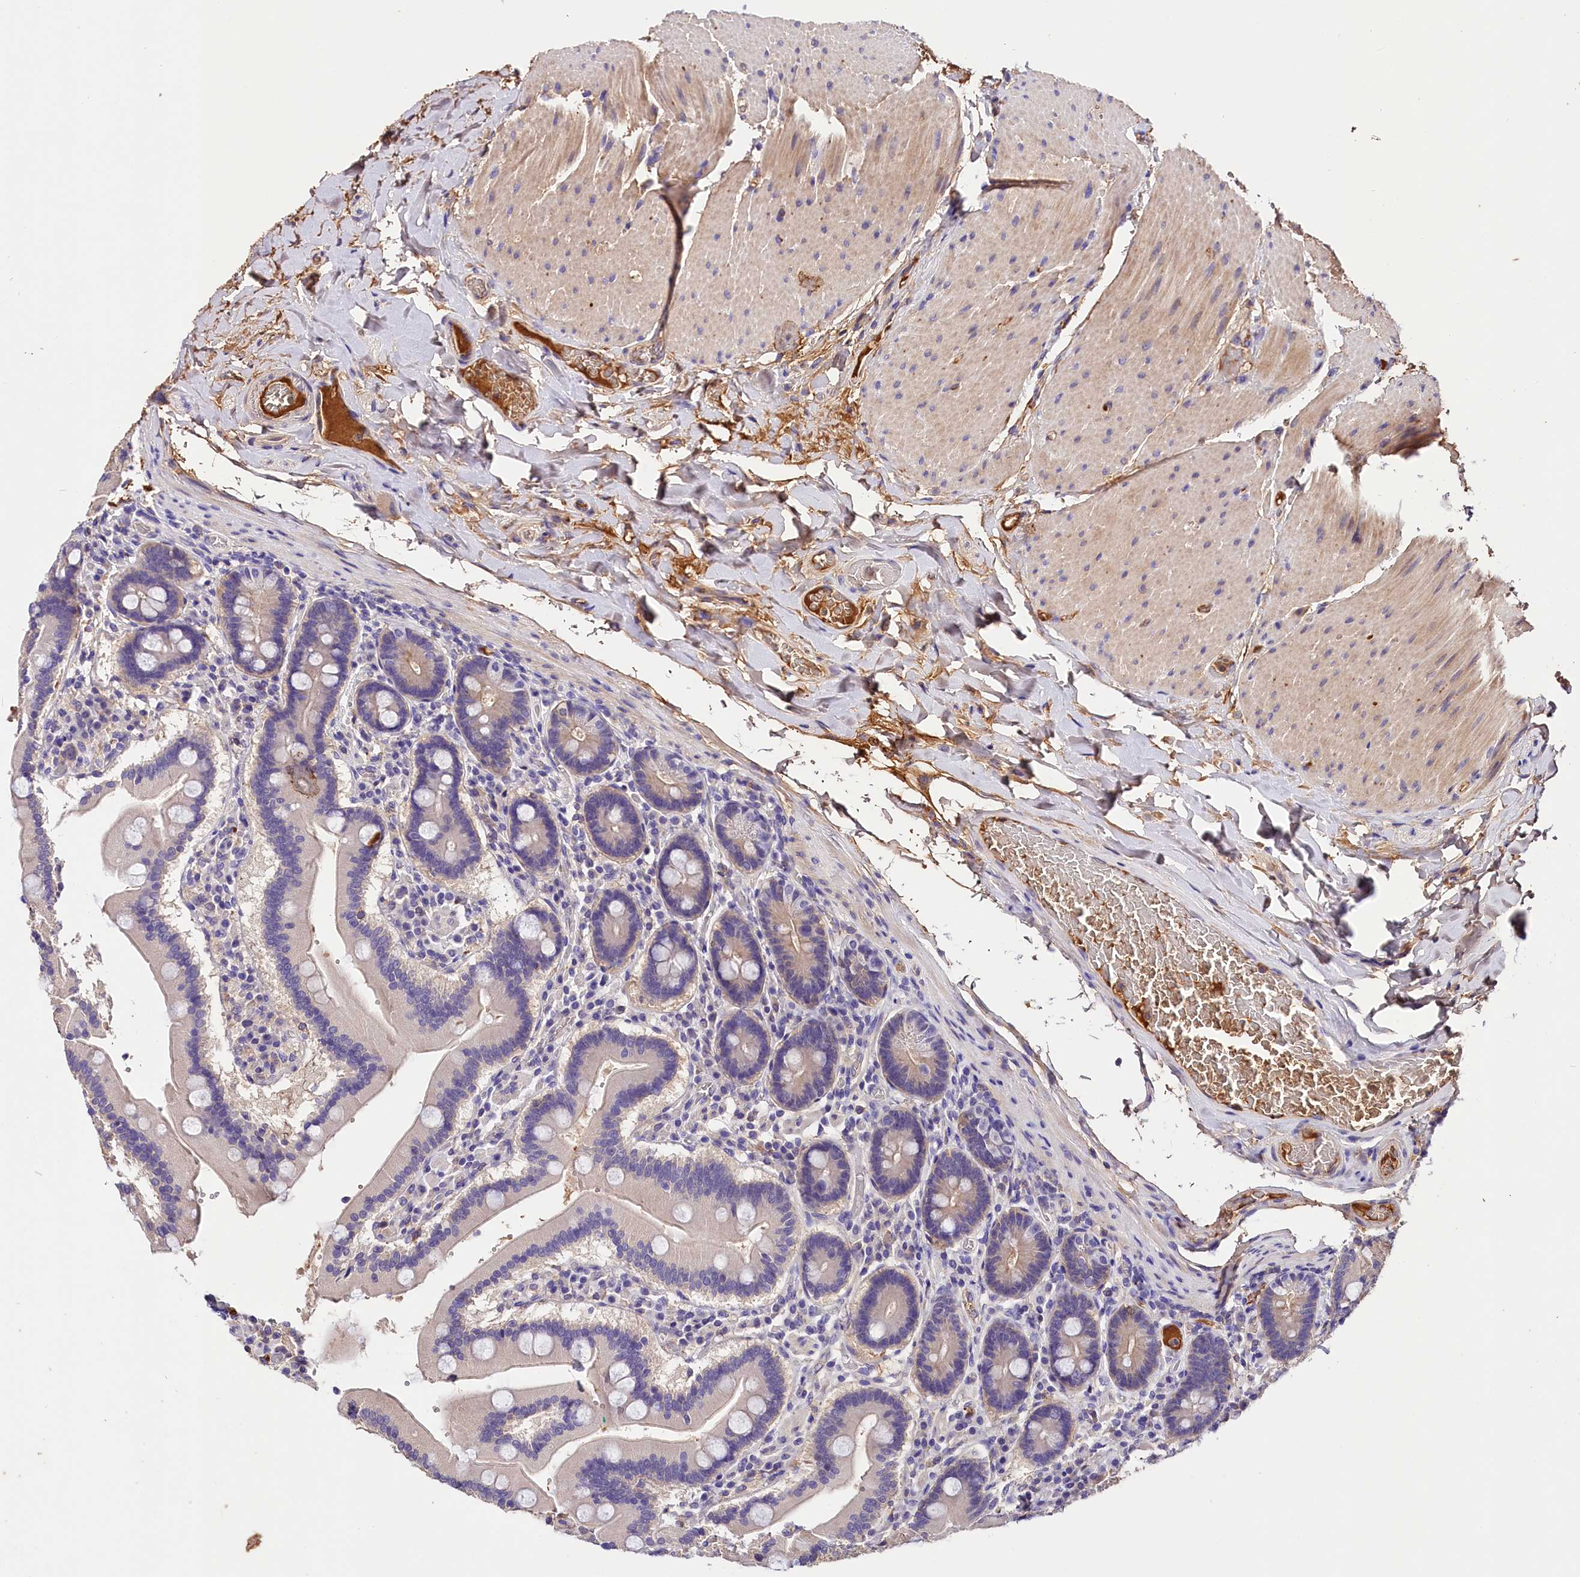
{"staining": {"intensity": "negative", "quantity": "none", "location": "none"}, "tissue": "duodenum", "cell_type": "Glandular cells", "image_type": "normal", "snomed": [{"axis": "morphology", "description": "Normal tissue, NOS"}, {"axis": "topography", "description": "Duodenum"}], "caption": "Glandular cells are negative for brown protein staining in normal duodenum. (DAB IHC visualized using brightfield microscopy, high magnification).", "gene": "ARMC6", "patient": {"sex": "female", "age": 62}}